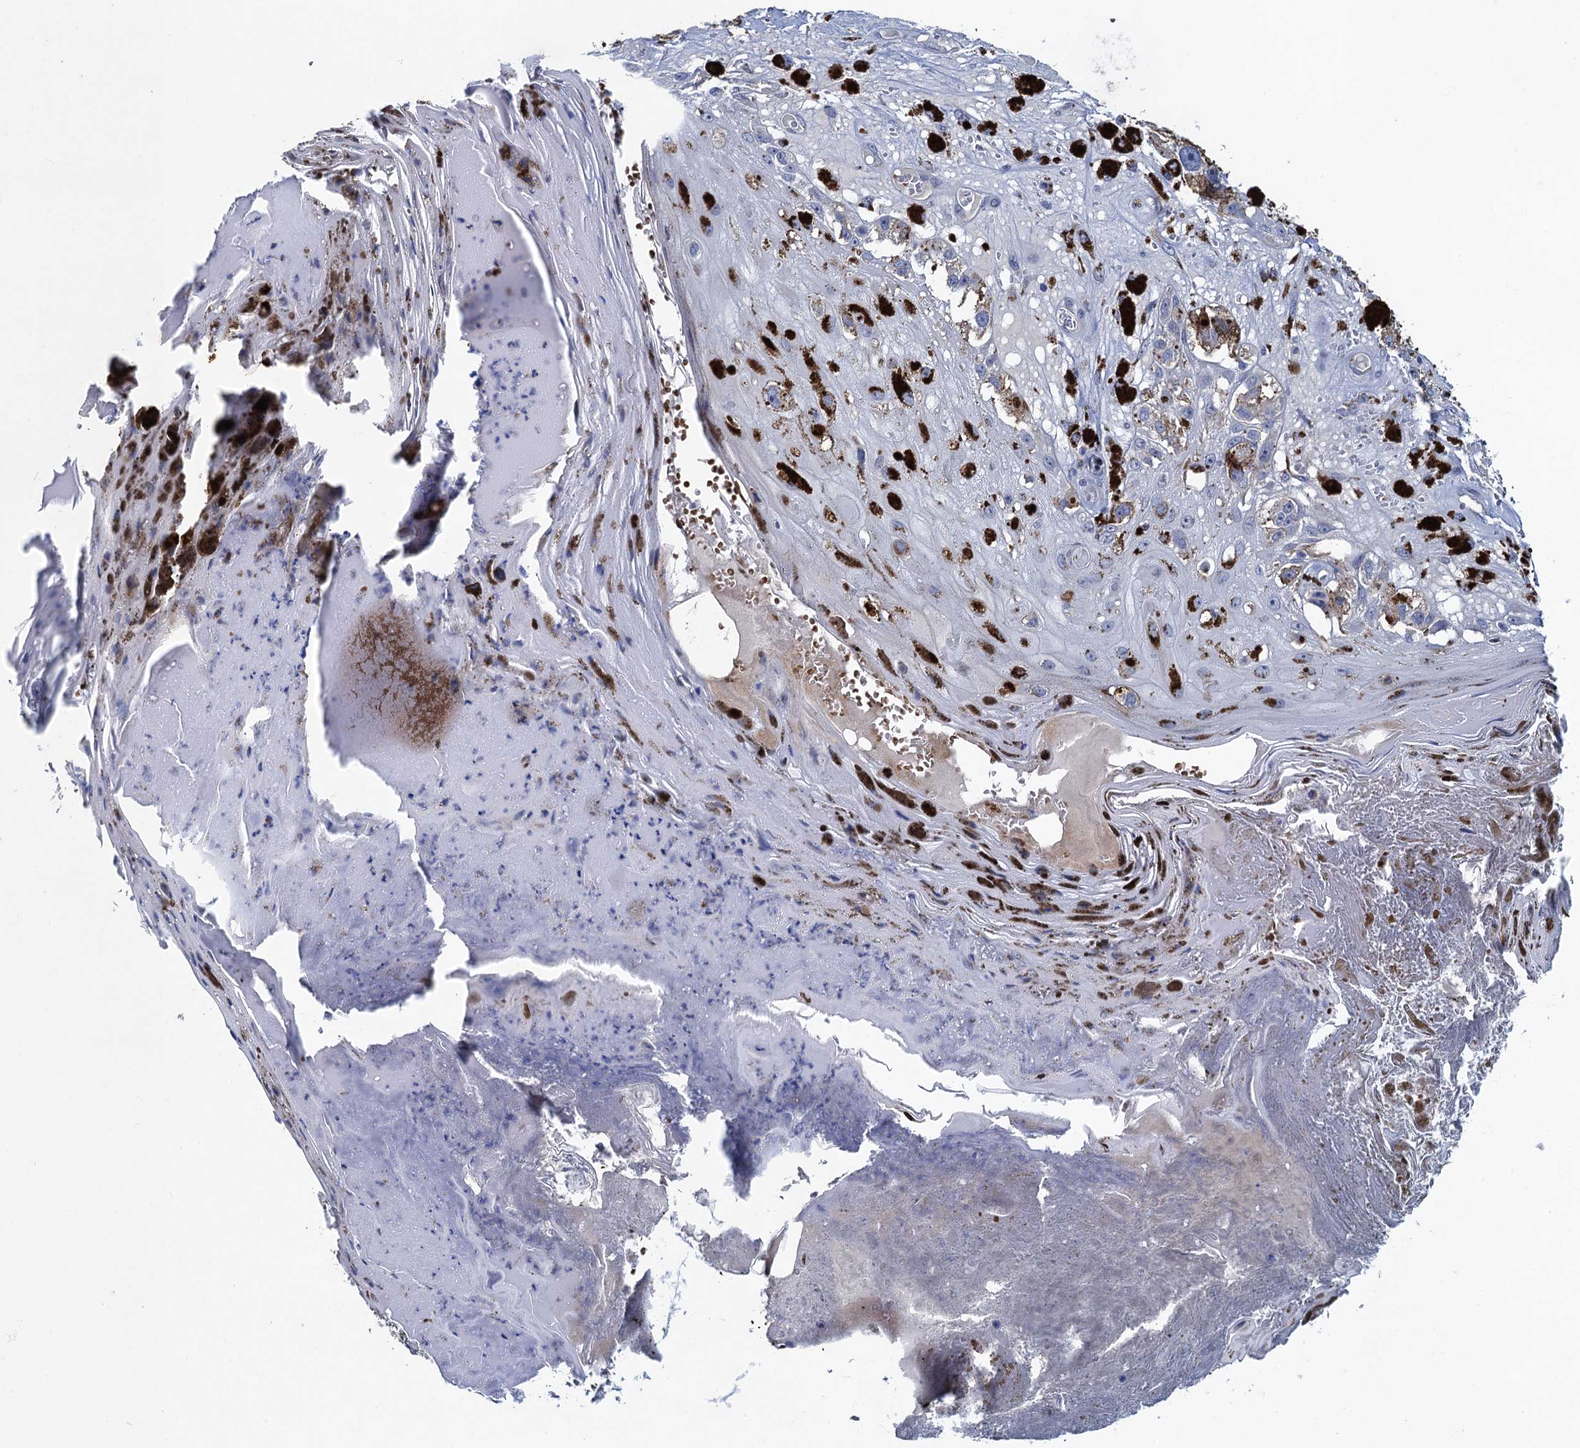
{"staining": {"intensity": "negative", "quantity": "none", "location": "none"}, "tissue": "melanoma", "cell_type": "Tumor cells", "image_type": "cancer", "snomed": [{"axis": "morphology", "description": "Malignant melanoma, NOS"}, {"axis": "topography", "description": "Skin"}], "caption": "Immunohistochemical staining of human melanoma reveals no significant positivity in tumor cells.", "gene": "ATOSA", "patient": {"sex": "male", "age": 88}}